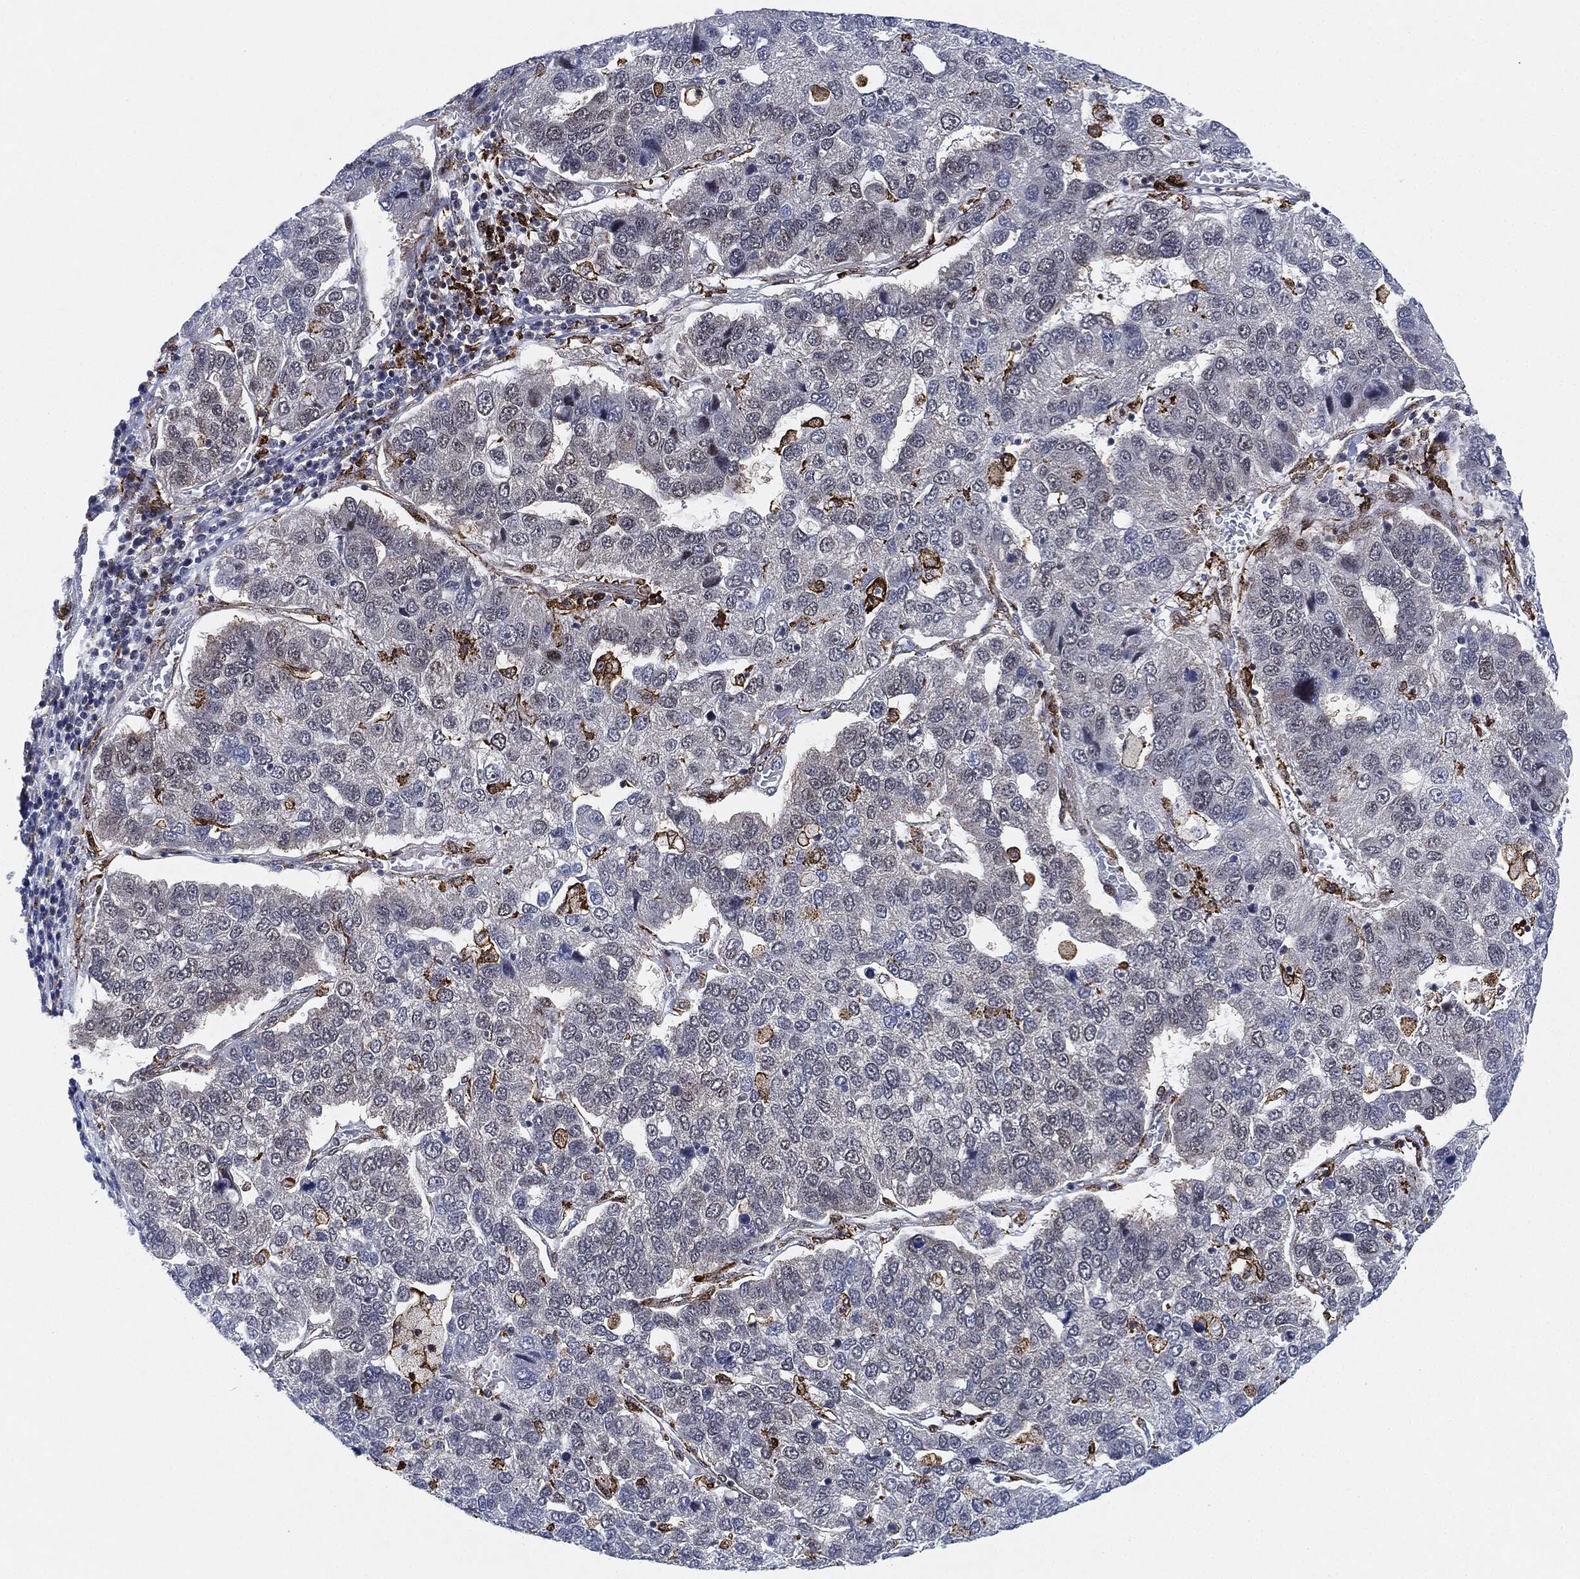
{"staining": {"intensity": "negative", "quantity": "none", "location": "none"}, "tissue": "pancreatic cancer", "cell_type": "Tumor cells", "image_type": "cancer", "snomed": [{"axis": "morphology", "description": "Adenocarcinoma, NOS"}, {"axis": "topography", "description": "Pancreas"}], "caption": "A histopathology image of pancreatic adenocarcinoma stained for a protein exhibits no brown staining in tumor cells.", "gene": "NANOS3", "patient": {"sex": "female", "age": 61}}